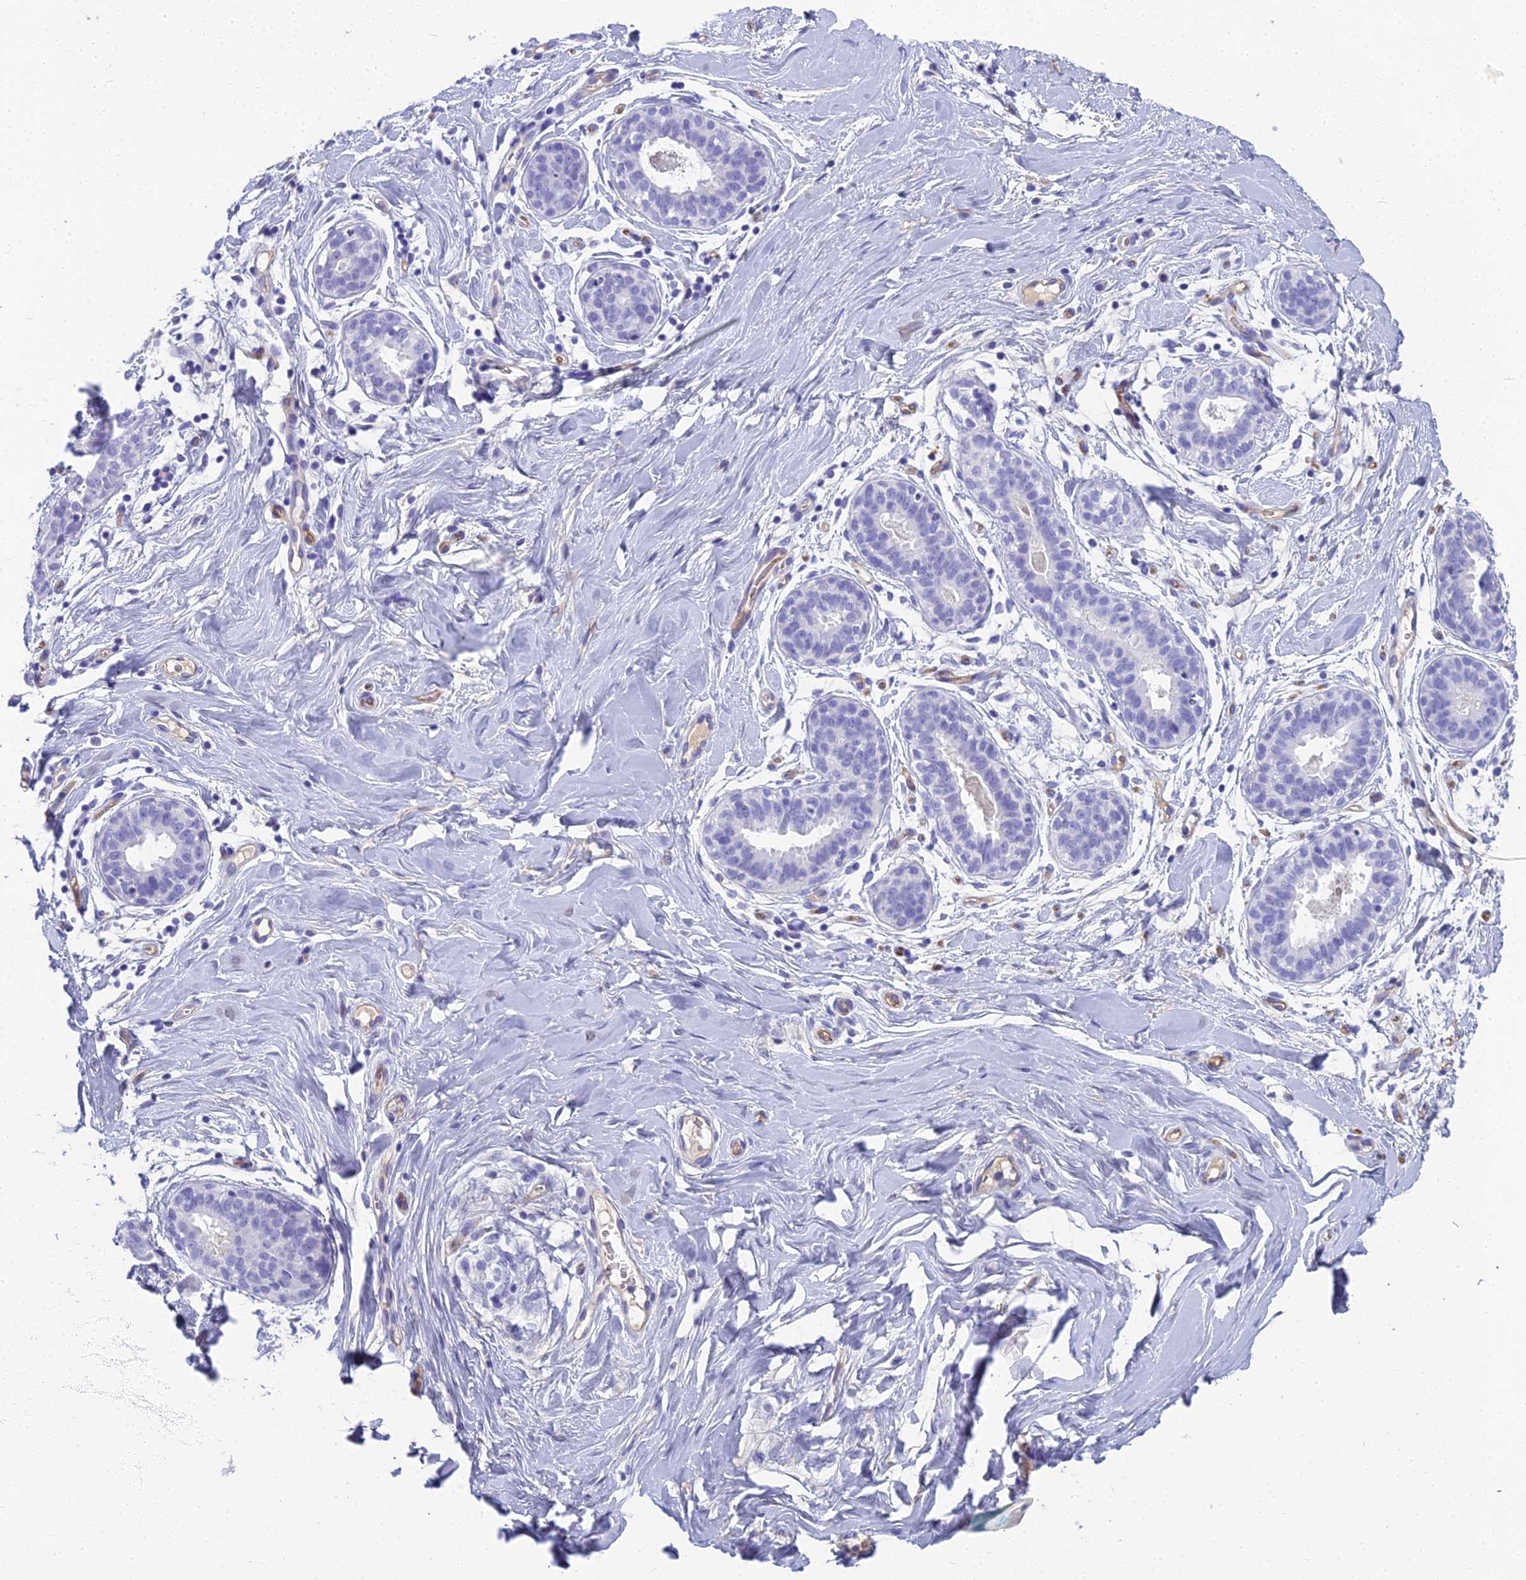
{"staining": {"intensity": "negative", "quantity": "none", "location": "none"}, "tissue": "adipose tissue", "cell_type": "Adipocytes", "image_type": "normal", "snomed": [{"axis": "morphology", "description": "Normal tissue, NOS"}, {"axis": "topography", "description": "Breast"}], "caption": "IHC image of normal adipose tissue: human adipose tissue stained with DAB (3,3'-diaminobenzidine) exhibits no significant protein expression in adipocytes.", "gene": "NINJ1", "patient": {"sex": "female", "age": 26}}